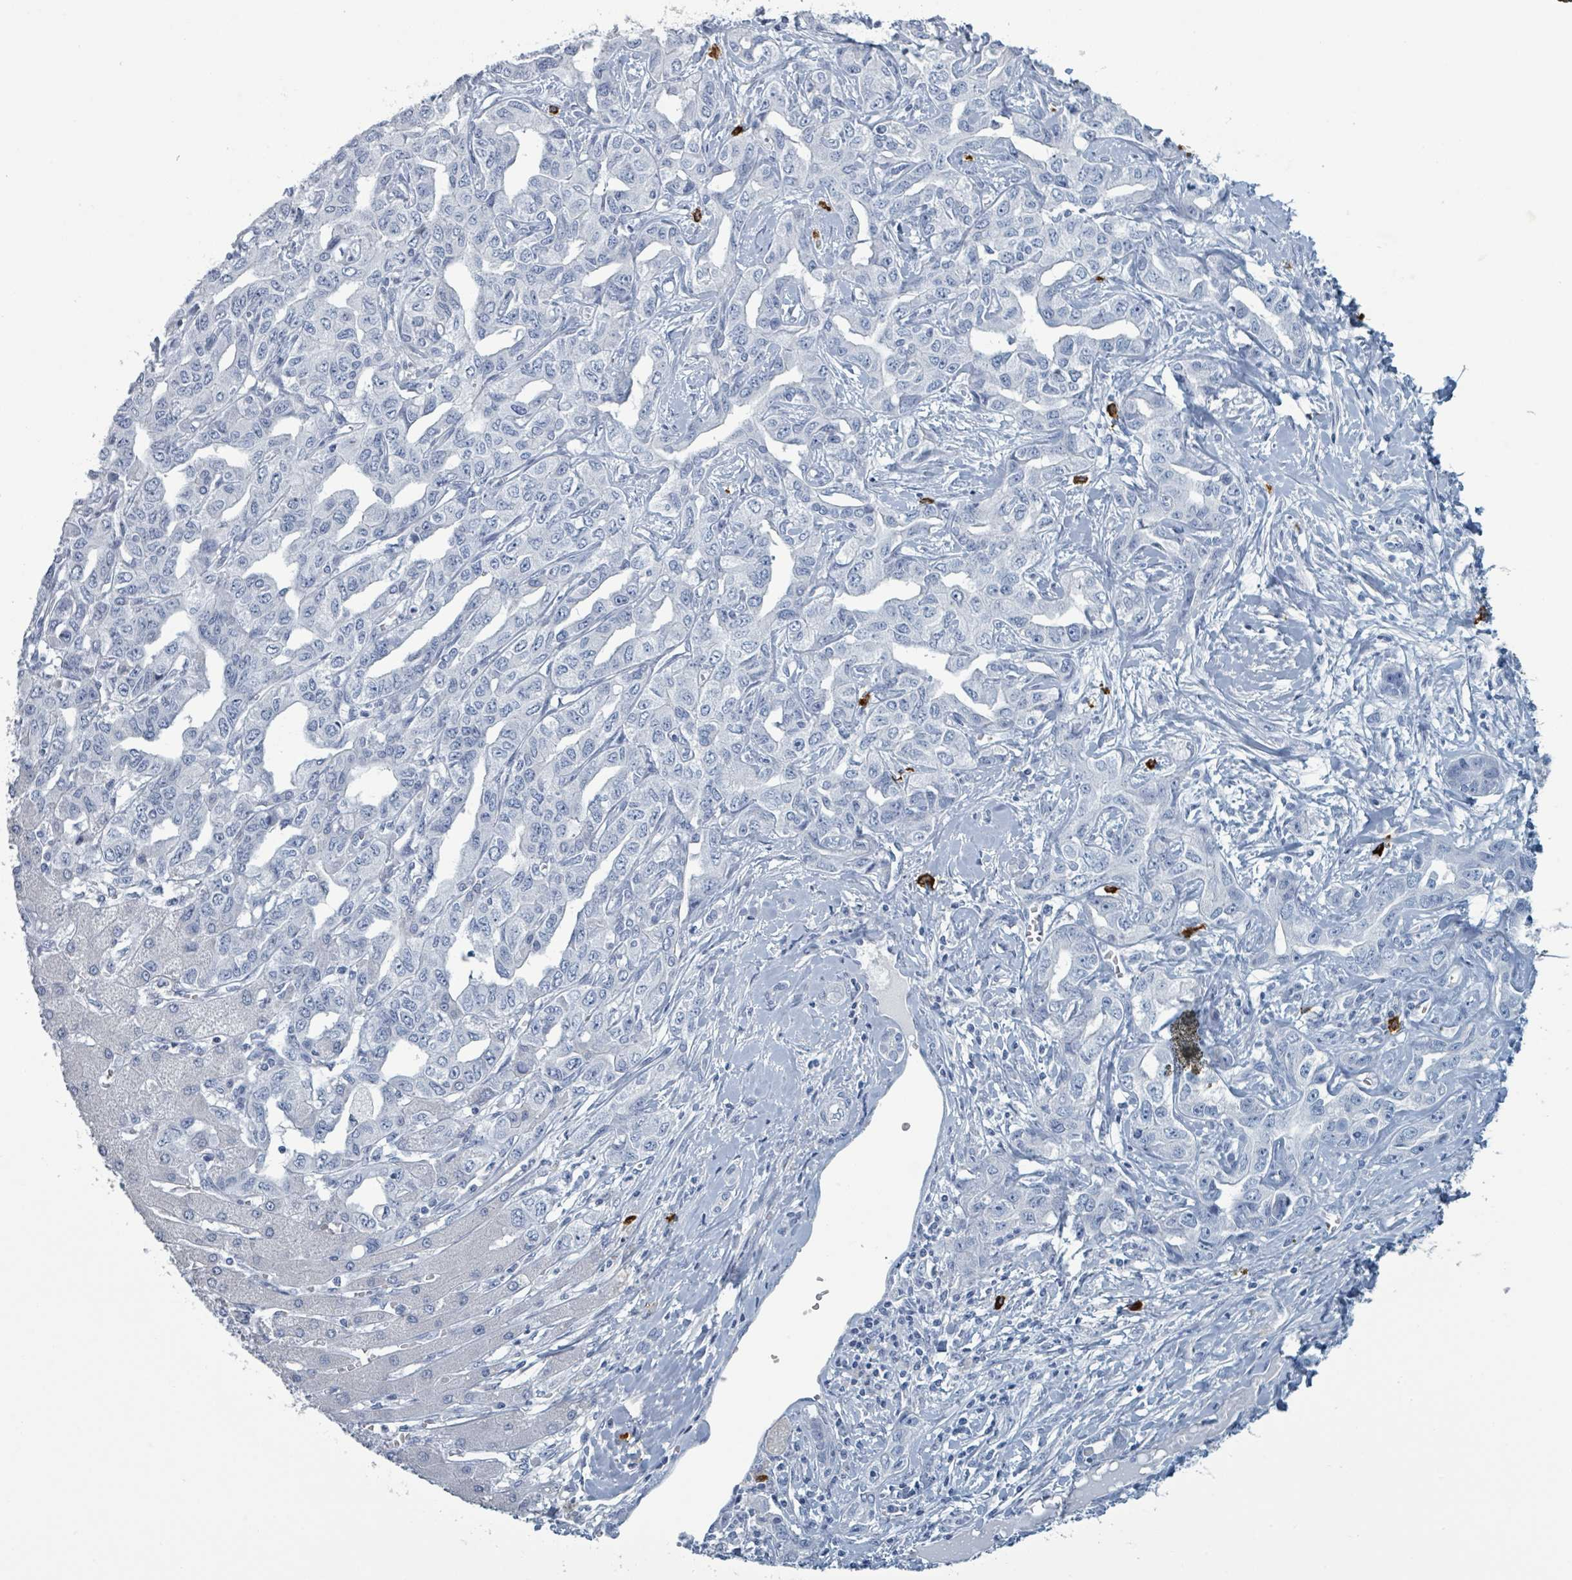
{"staining": {"intensity": "negative", "quantity": "none", "location": "none"}, "tissue": "liver cancer", "cell_type": "Tumor cells", "image_type": "cancer", "snomed": [{"axis": "morphology", "description": "Cholangiocarcinoma"}, {"axis": "topography", "description": "Liver"}], "caption": "An immunohistochemistry (IHC) image of liver cholangiocarcinoma is shown. There is no staining in tumor cells of liver cholangiocarcinoma. Nuclei are stained in blue.", "gene": "VPS13D", "patient": {"sex": "male", "age": 59}}